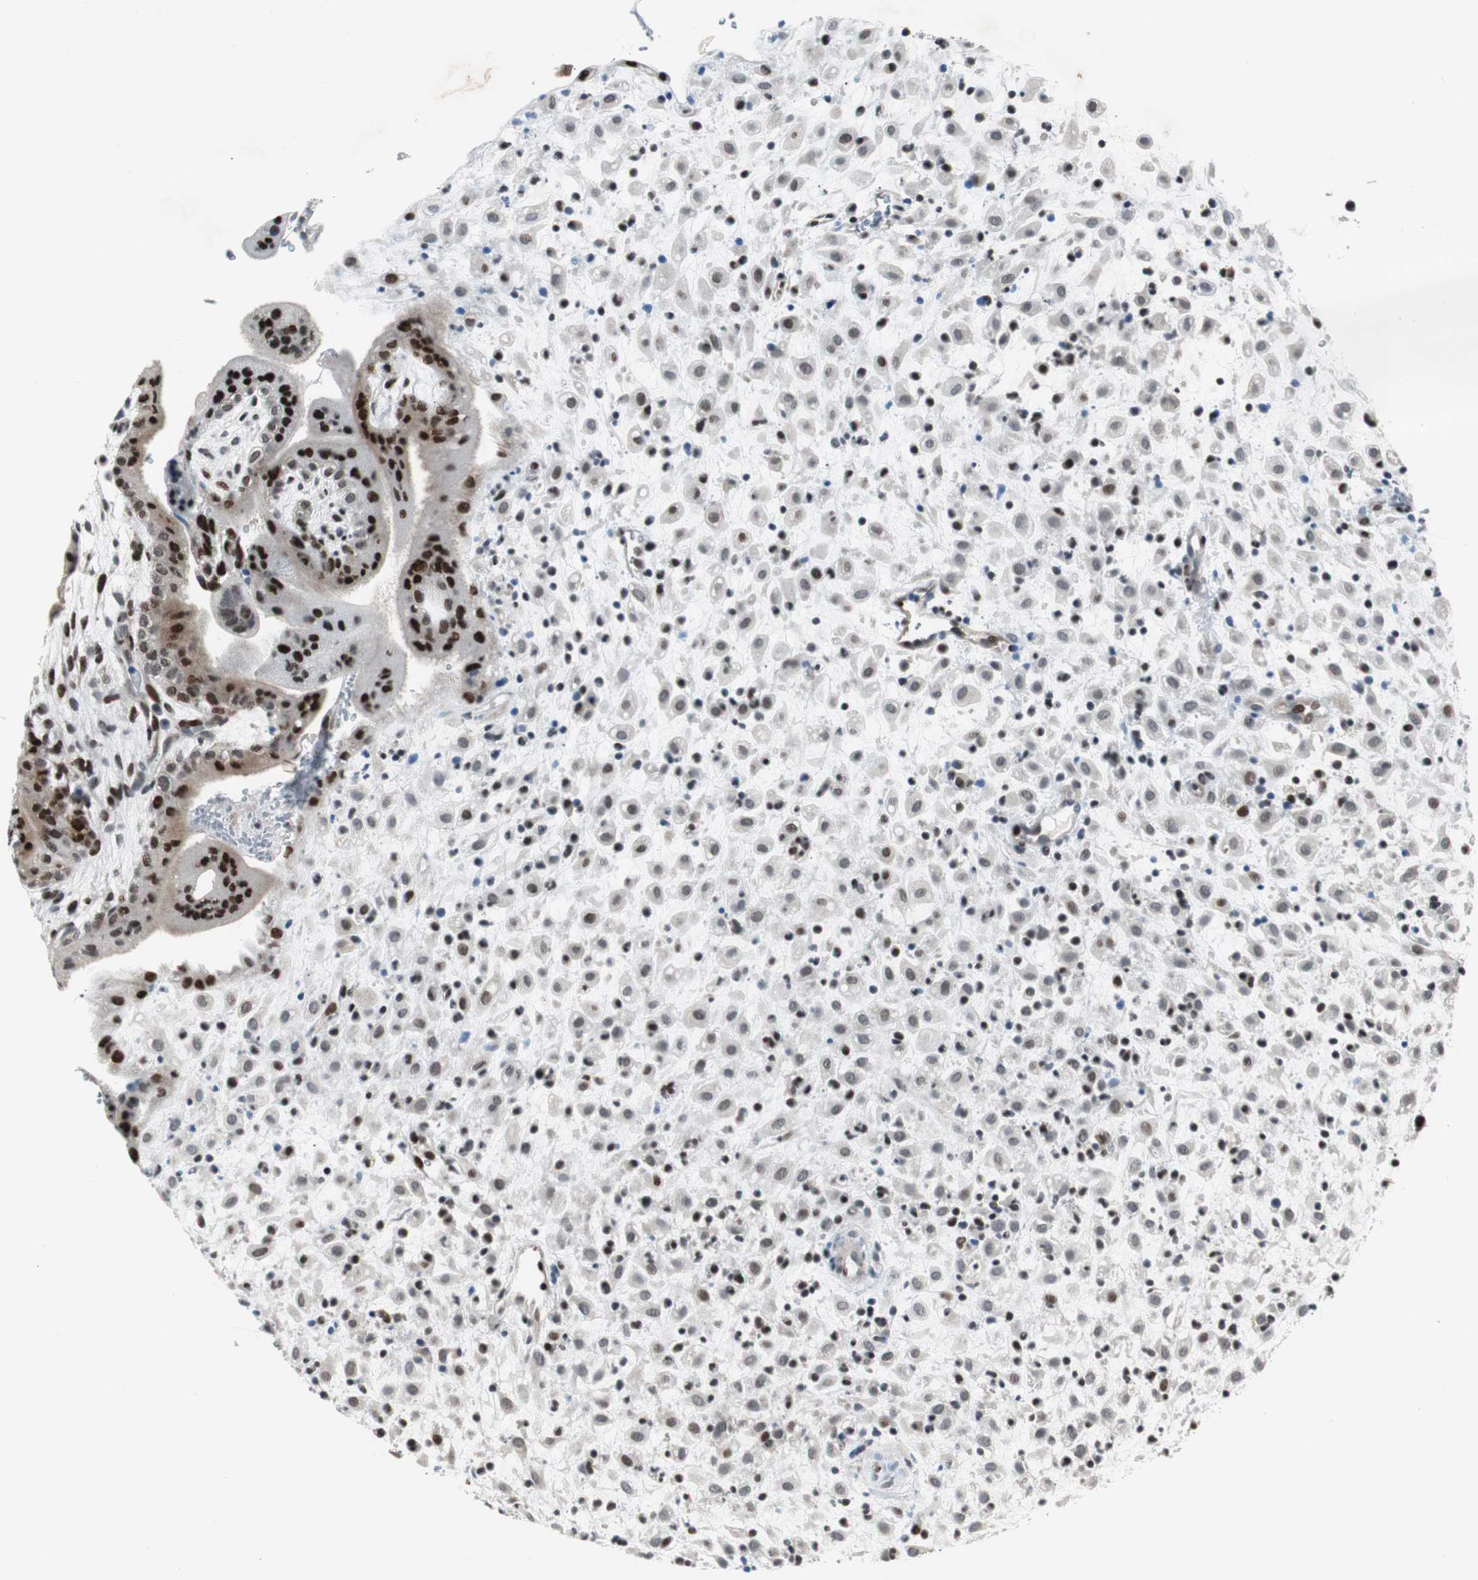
{"staining": {"intensity": "moderate", "quantity": "<25%", "location": "nuclear"}, "tissue": "placenta", "cell_type": "Decidual cells", "image_type": "normal", "snomed": [{"axis": "morphology", "description": "Normal tissue, NOS"}, {"axis": "topography", "description": "Placenta"}], "caption": "This image exhibits unremarkable placenta stained with IHC to label a protein in brown. The nuclear of decidual cells show moderate positivity for the protein. Nuclei are counter-stained blue.", "gene": "RAD1", "patient": {"sex": "female", "age": 35}}